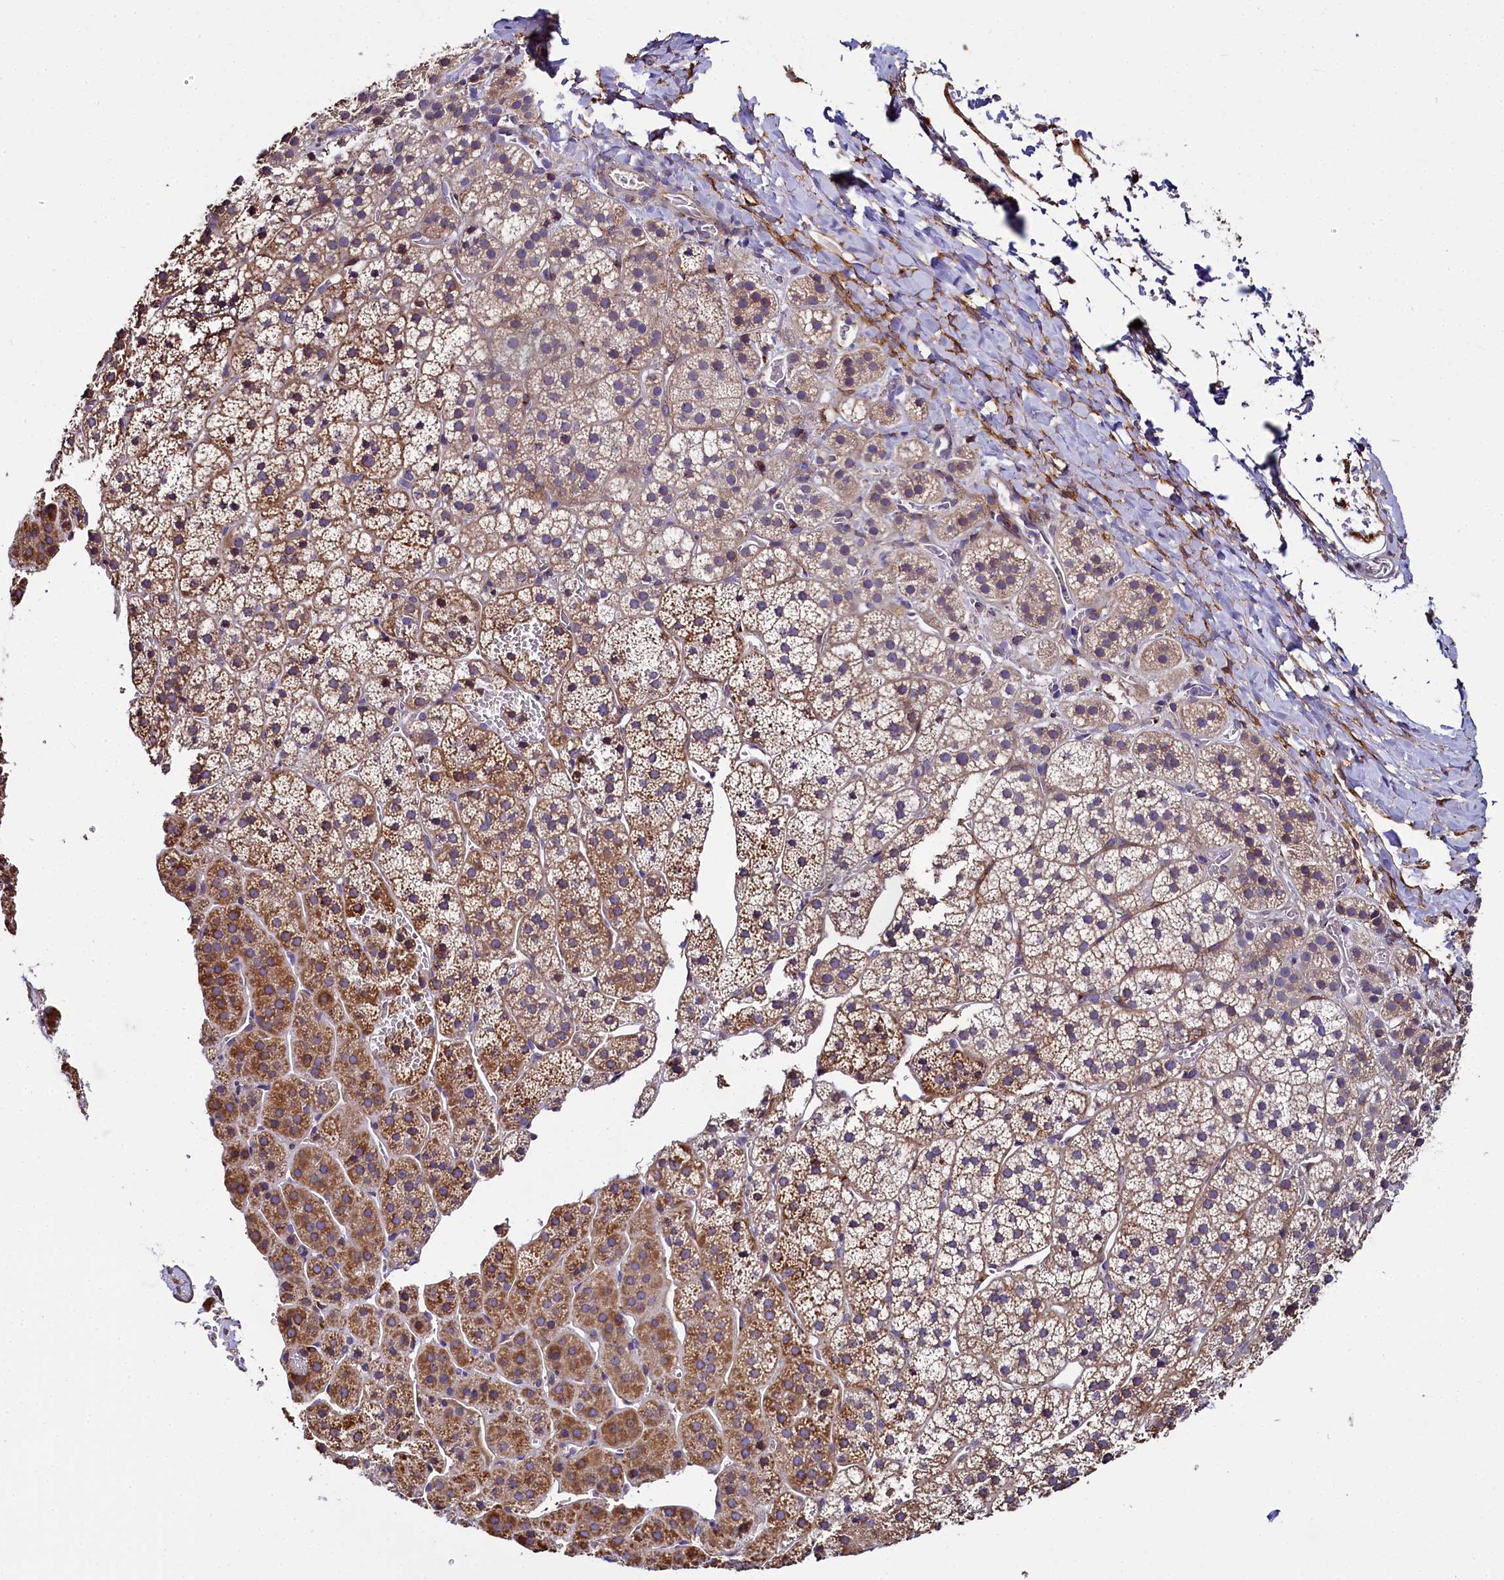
{"staining": {"intensity": "moderate", "quantity": "25%-75%", "location": "cytoplasmic/membranous"}, "tissue": "adrenal gland", "cell_type": "Glandular cells", "image_type": "normal", "snomed": [{"axis": "morphology", "description": "Normal tissue, NOS"}, {"axis": "topography", "description": "Adrenal gland"}], "caption": "The micrograph exhibits immunohistochemical staining of normal adrenal gland. There is moderate cytoplasmic/membranous staining is seen in about 25%-75% of glandular cells.", "gene": "MRC2", "patient": {"sex": "female", "age": 44}}